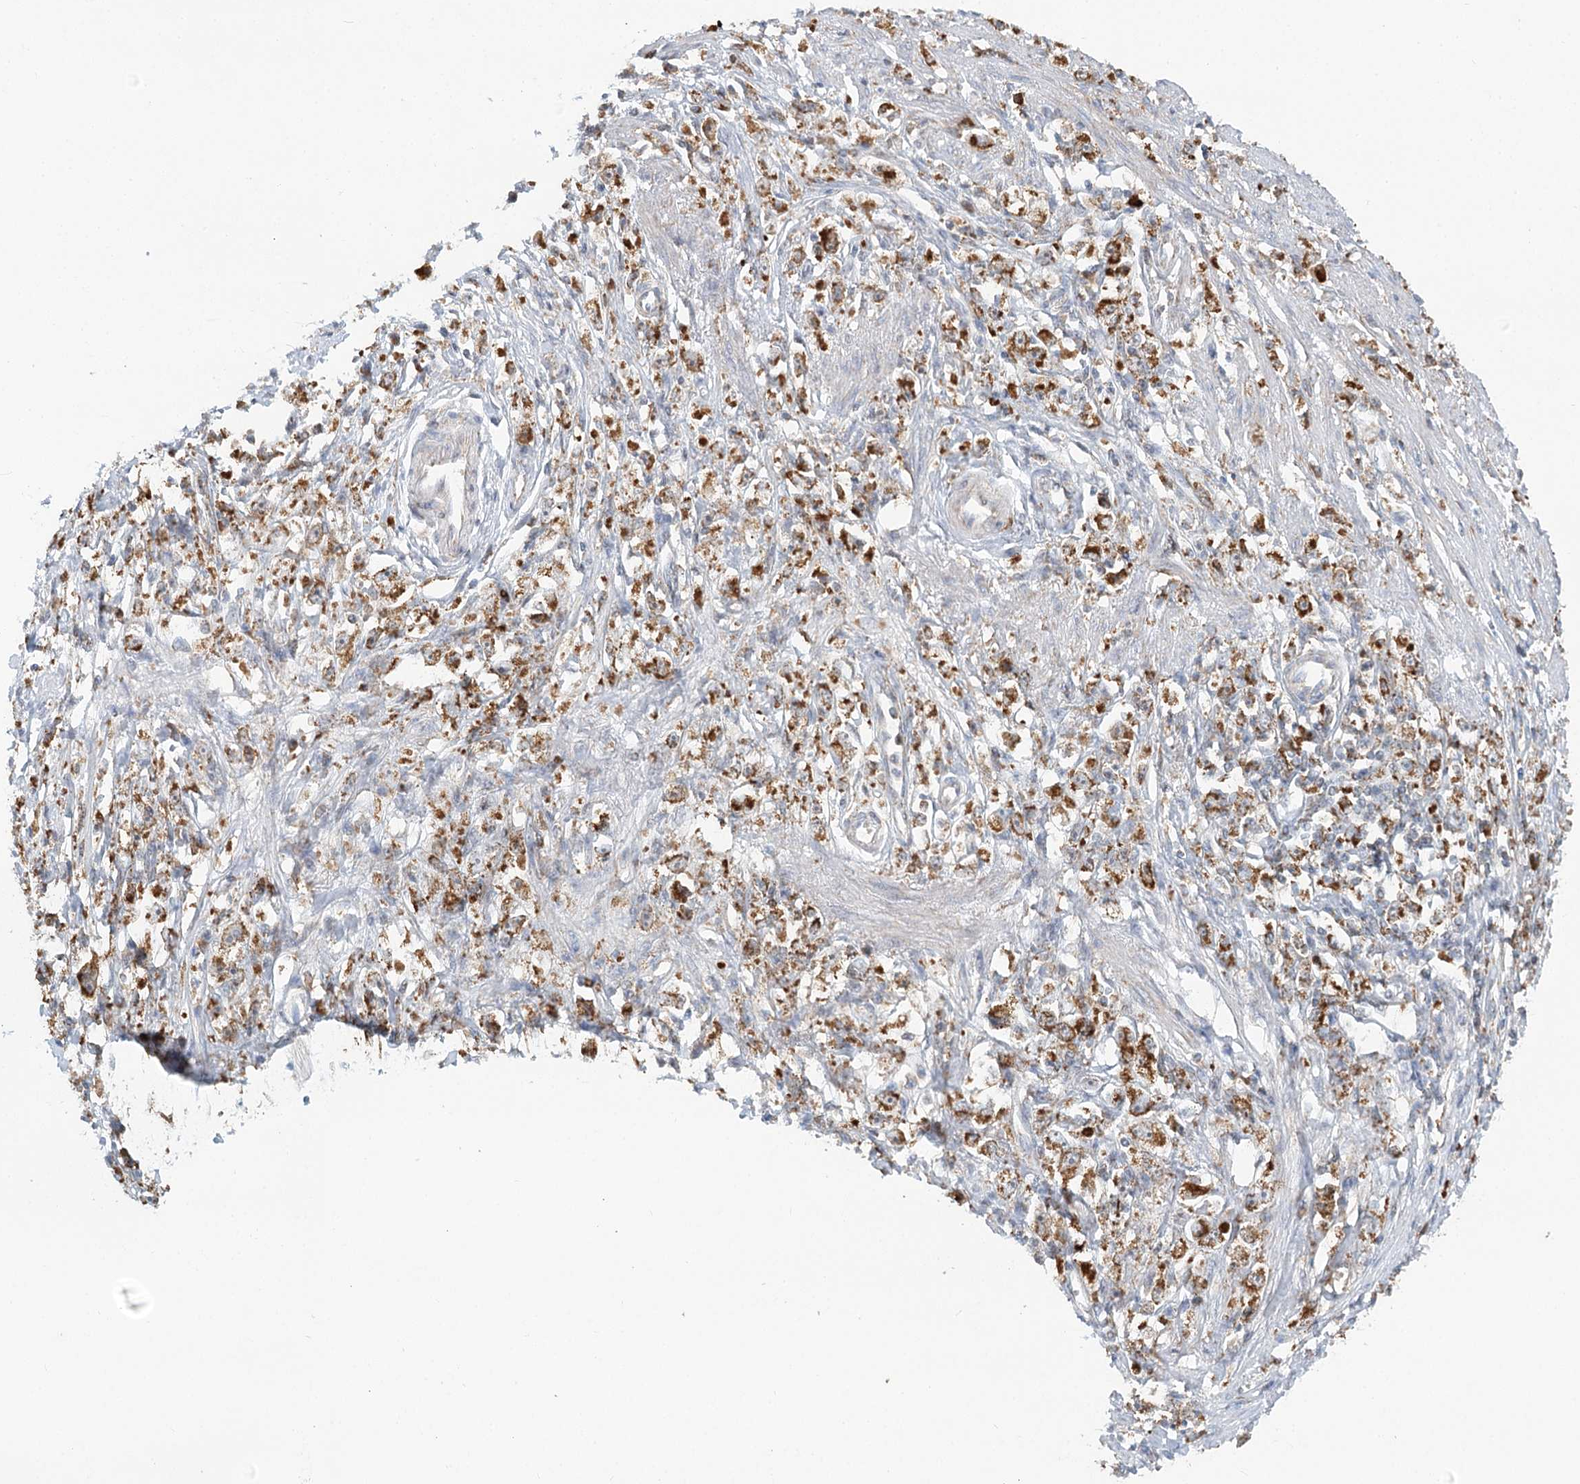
{"staining": {"intensity": "moderate", "quantity": ">75%", "location": "cytoplasmic/membranous"}, "tissue": "stomach cancer", "cell_type": "Tumor cells", "image_type": "cancer", "snomed": [{"axis": "morphology", "description": "Adenocarcinoma, NOS"}, {"axis": "topography", "description": "Stomach"}], "caption": "Adenocarcinoma (stomach) was stained to show a protein in brown. There is medium levels of moderate cytoplasmic/membranous expression in about >75% of tumor cells. (Stains: DAB in brown, nuclei in blue, Microscopy: brightfield microscopy at high magnification).", "gene": "TAS1R1", "patient": {"sex": "female", "age": 59}}